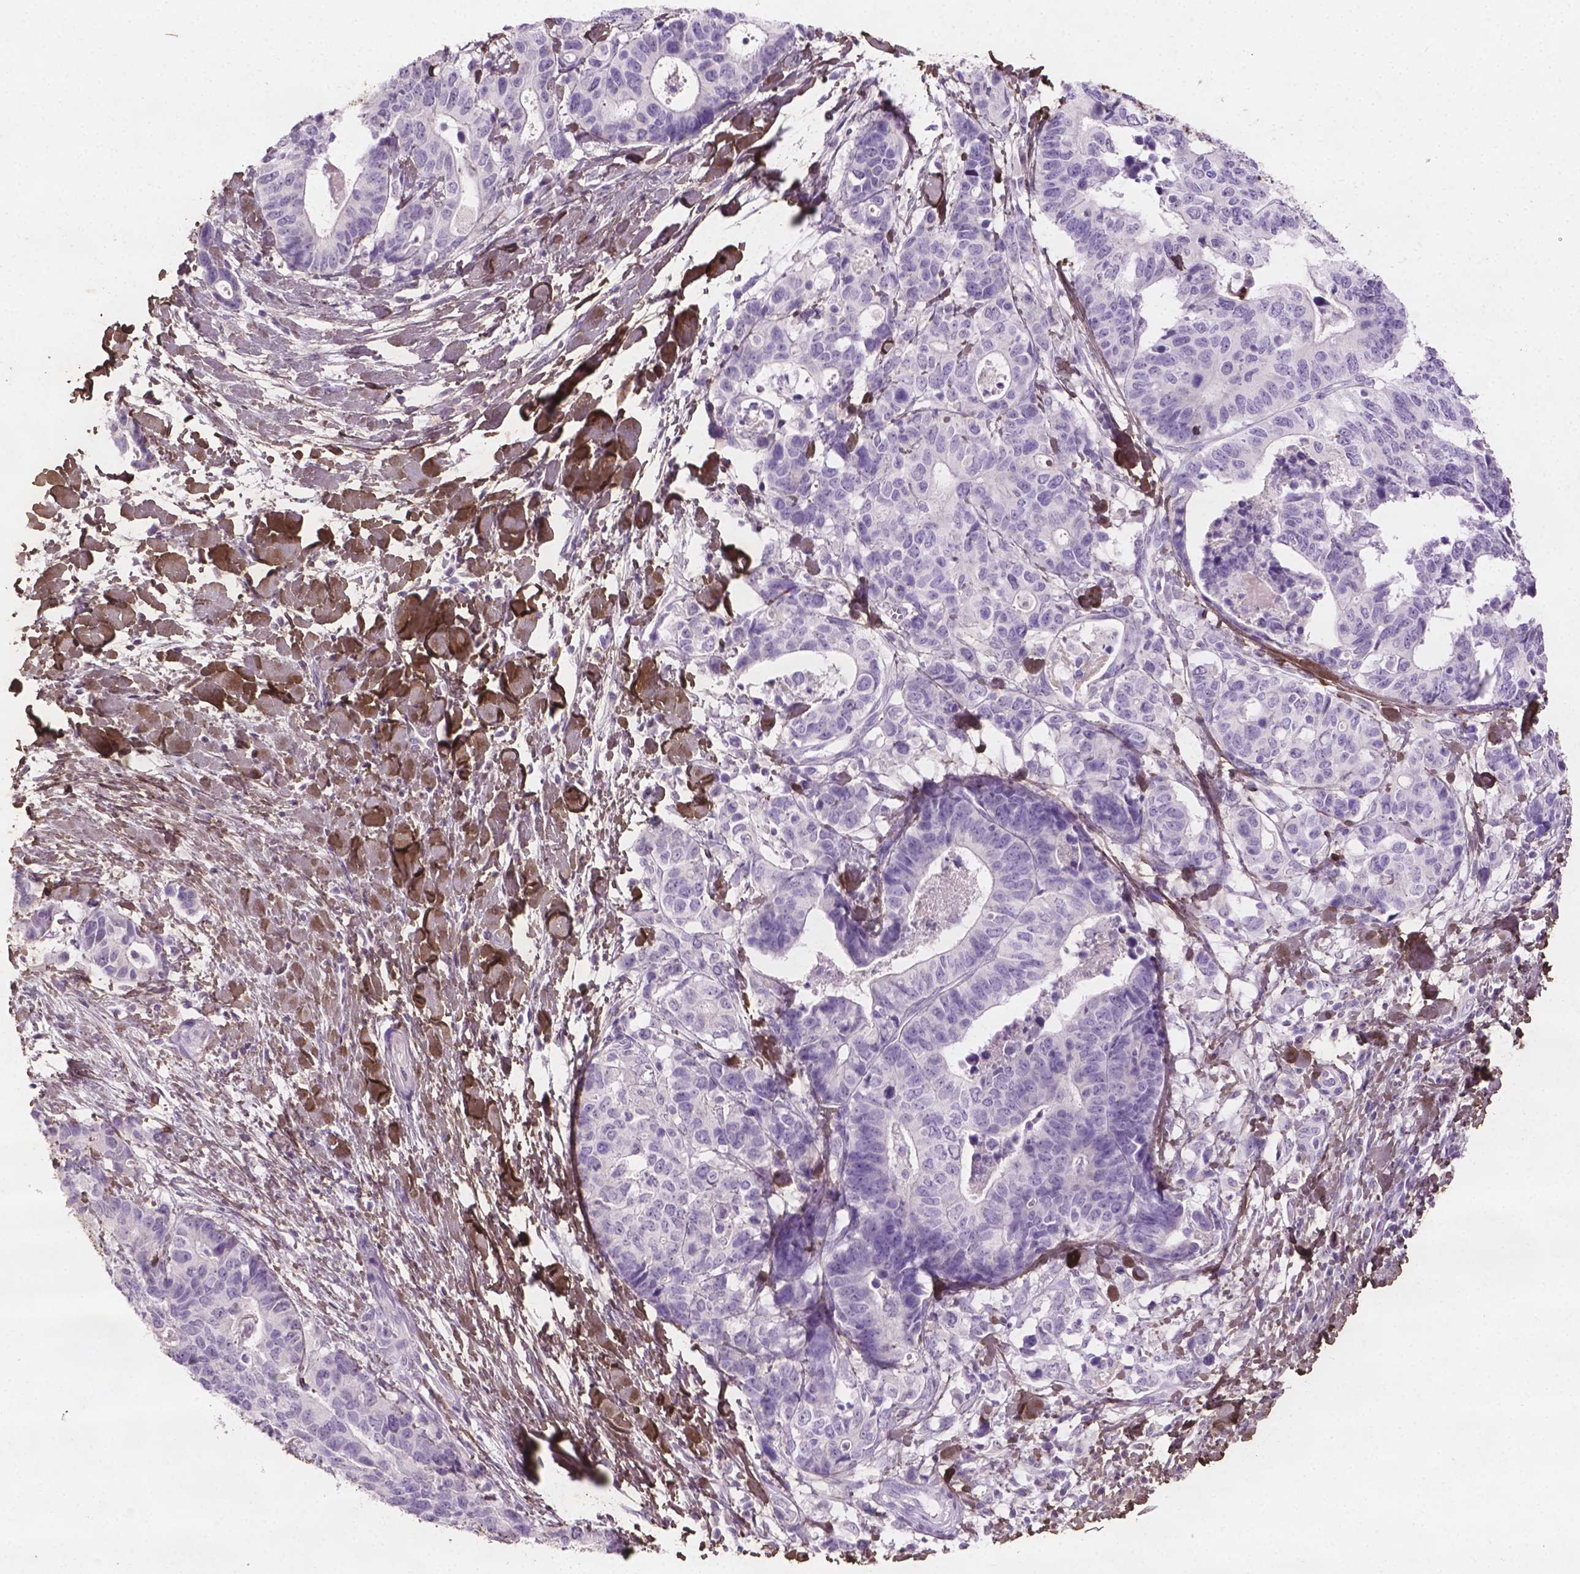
{"staining": {"intensity": "negative", "quantity": "none", "location": "none"}, "tissue": "stomach cancer", "cell_type": "Tumor cells", "image_type": "cancer", "snomed": [{"axis": "morphology", "description": "Adenocarcinoma, NOS"}, {"axis": "topography", "description": "Stomach, upper"}], "caption": "Adenocarcinoma (stomach) stained for a protein using immunohistochemistry reveals no staining tumor cells.", "gene": "DLG2", "patient": {"sex": "female", "age": 67}}